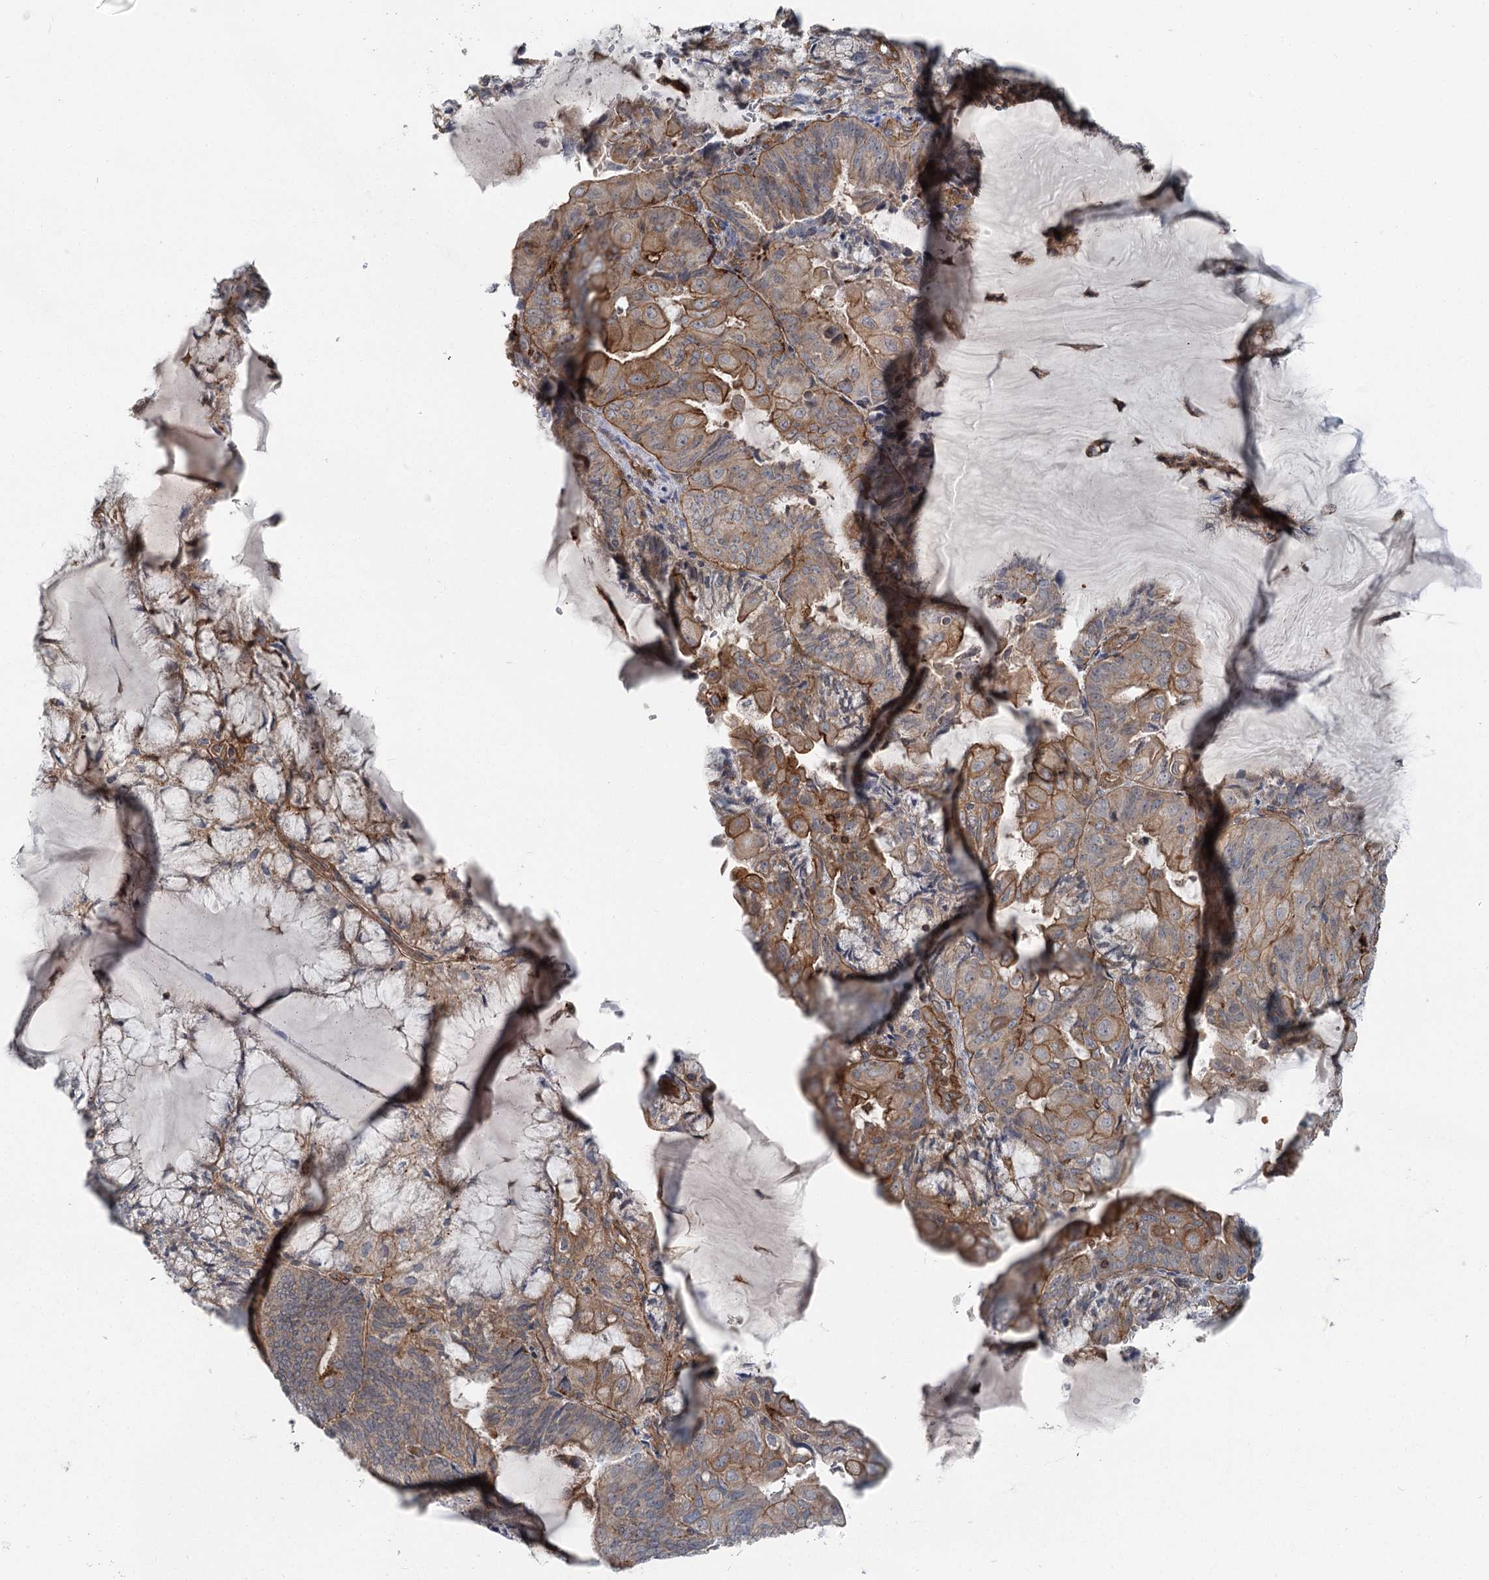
{"staining": {"intensity": "moderate", "quantity": "25%-75%", "location": "cytoplasmic/membranous"}, "tissue": "endometrial cancer", "cell_type": "Tumor cells", "image_type": "cancer", "snomed": [{"axis": "morphology", "description": "Adenocarcinoma, NOS"}, {"axis": "topography", "description": "Endometrium"}], "caption": "This is a micrograph of IHC staining of adenocarcinoma (endometrial), which shows moderate positivity in the cytoplasmic/membranous of tumor cells.", "gene": "IQSEC1", "patient": {"sex": "female", "age": 81}}